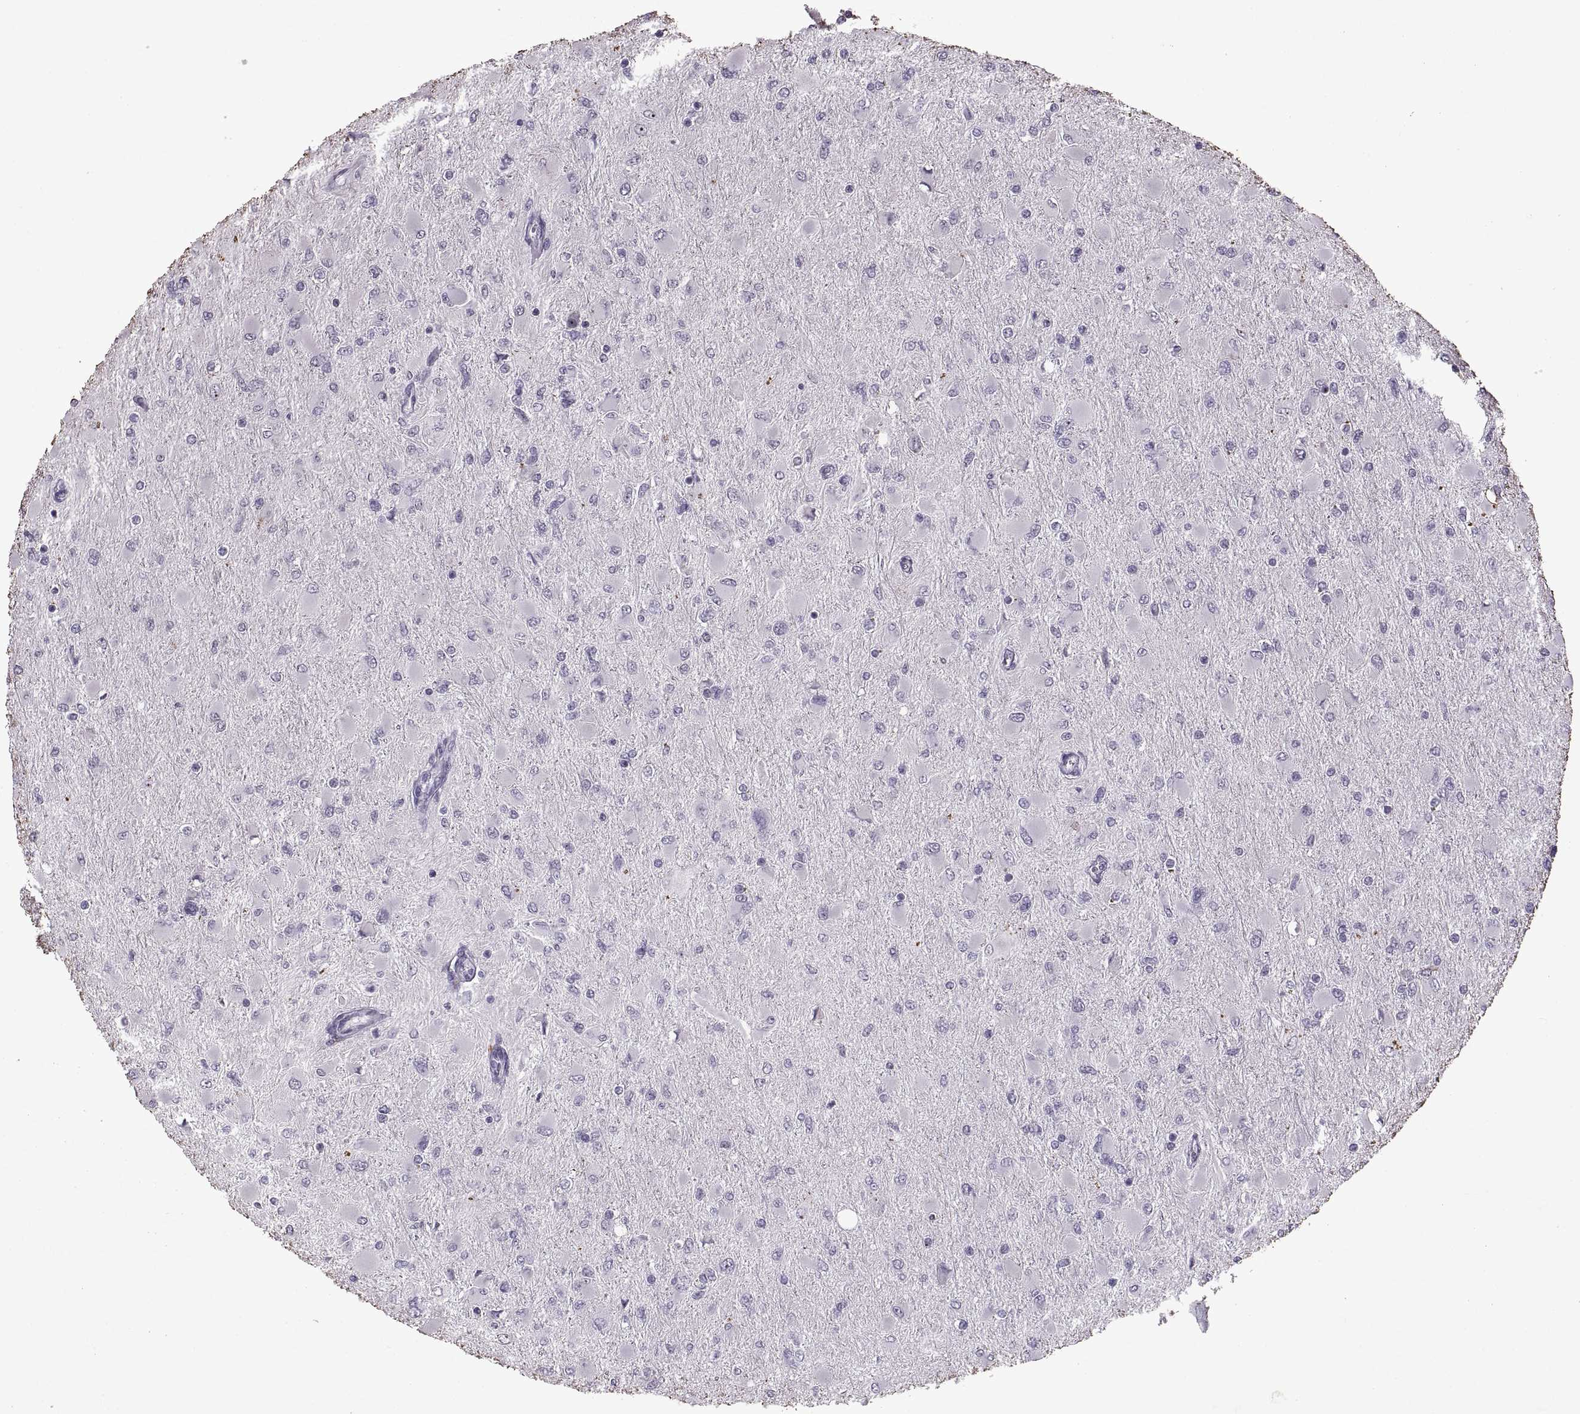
{"staining": {"intensity": "negative", "quantity": "none", "location": "none"}, "tissue": "glioma", "cell_type": "Tumor cells", "image_type": "cancer", "snomed": [{"axis": "morphology", "description": "Glioma, malignant, High grade"}, {"axis": "topography", "description": "Cerebral cortex"}], "caption": "Immunohistochemical staining of human glioma shows no significant positivity in tumor cells.", "gene": "SINHCAF", "patient": {"sex": "female", "age": 36}}